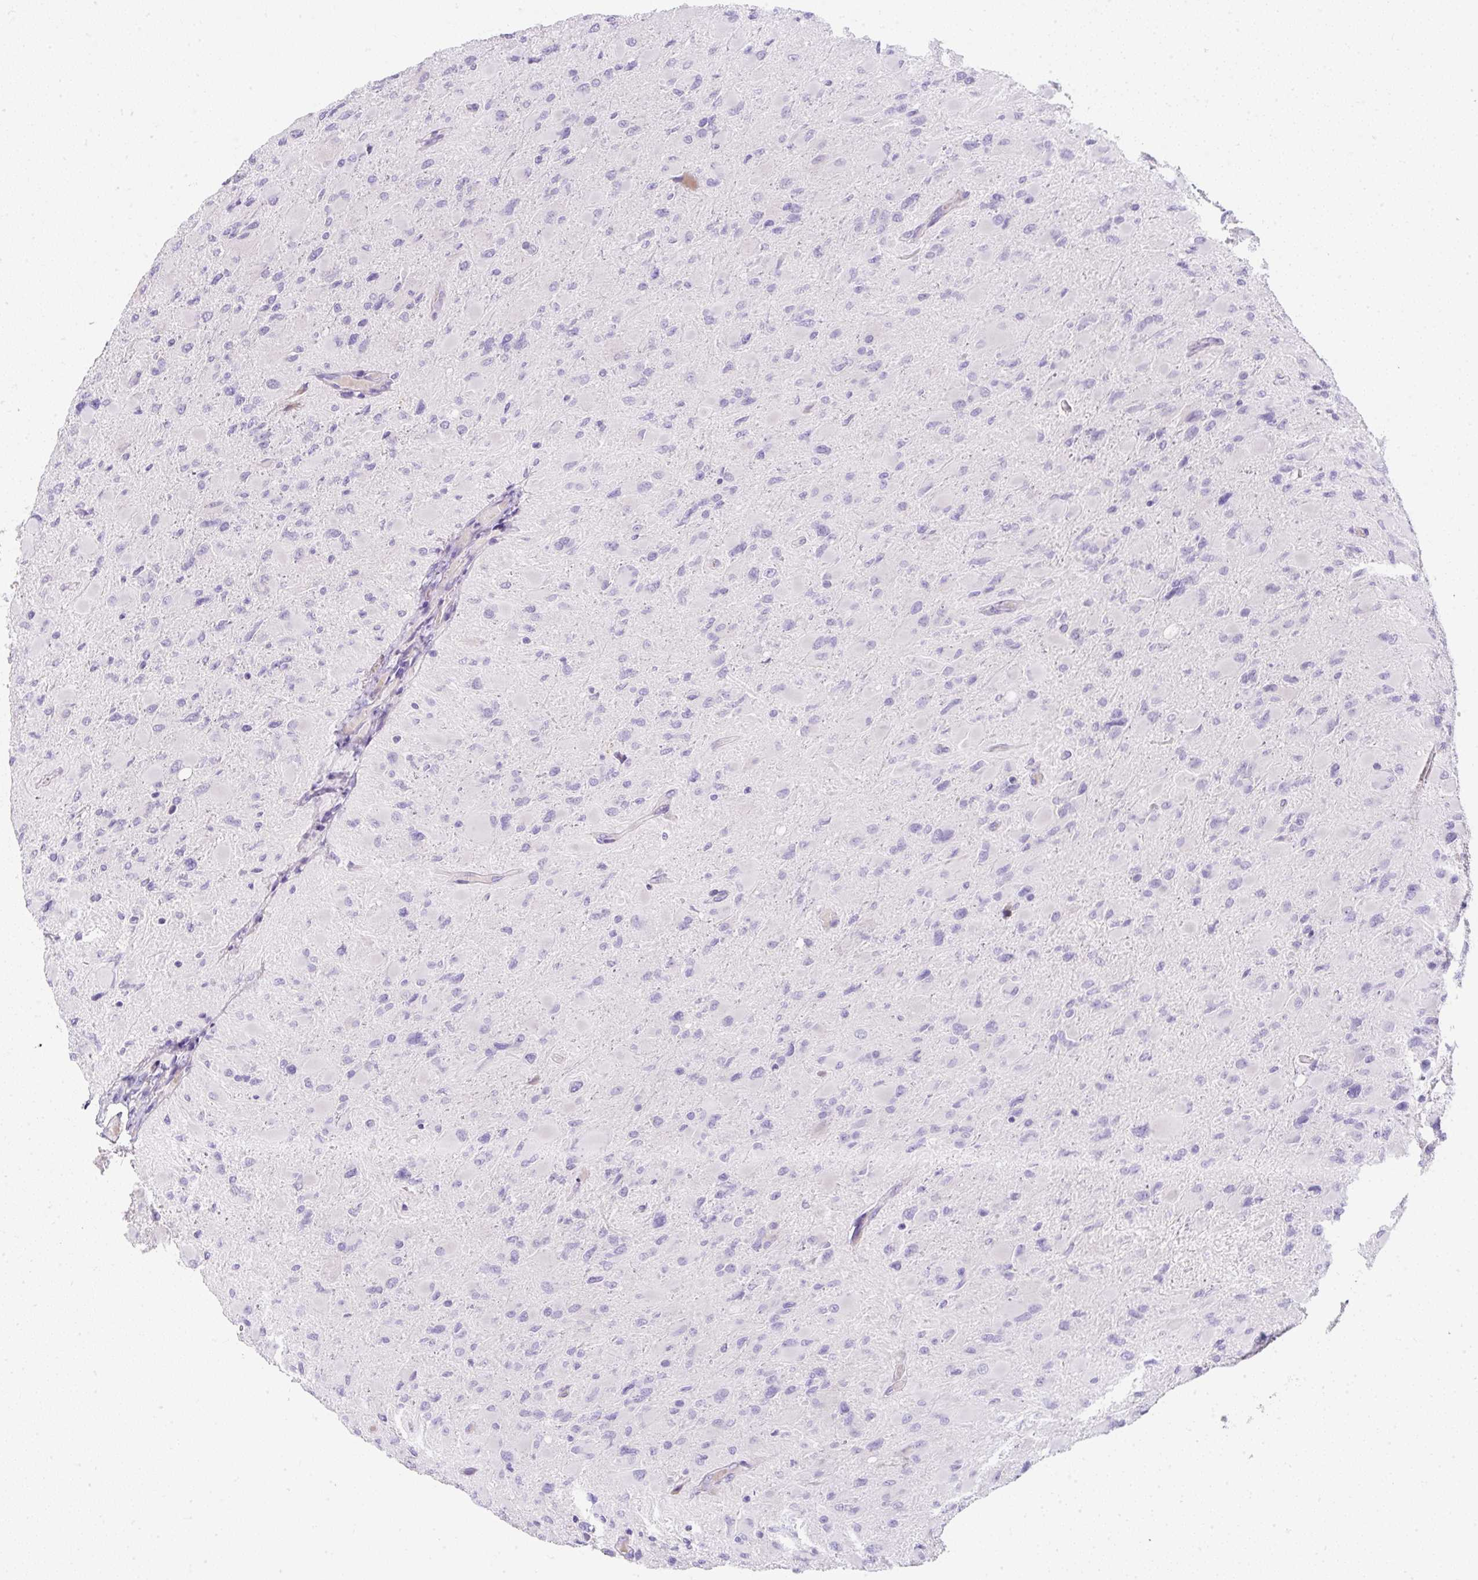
{"staining": {"intensity": "negative", "quantity": "none", "location": "none"}, "tissue": "glioma", "cell_type": "Tumor cells", "image_type": "cancer", "snomed": [{"axis": "morphology", "description": "Glioma, malignant, High grade"}, {"axis": "topography", "description": "Cerebral cortex"}], "caption": "Tumor cells show no significant protein expression in high-grade glioma (malignant).", "gene": "DTX4", "patient": {"sex": "female", "age": 36}}